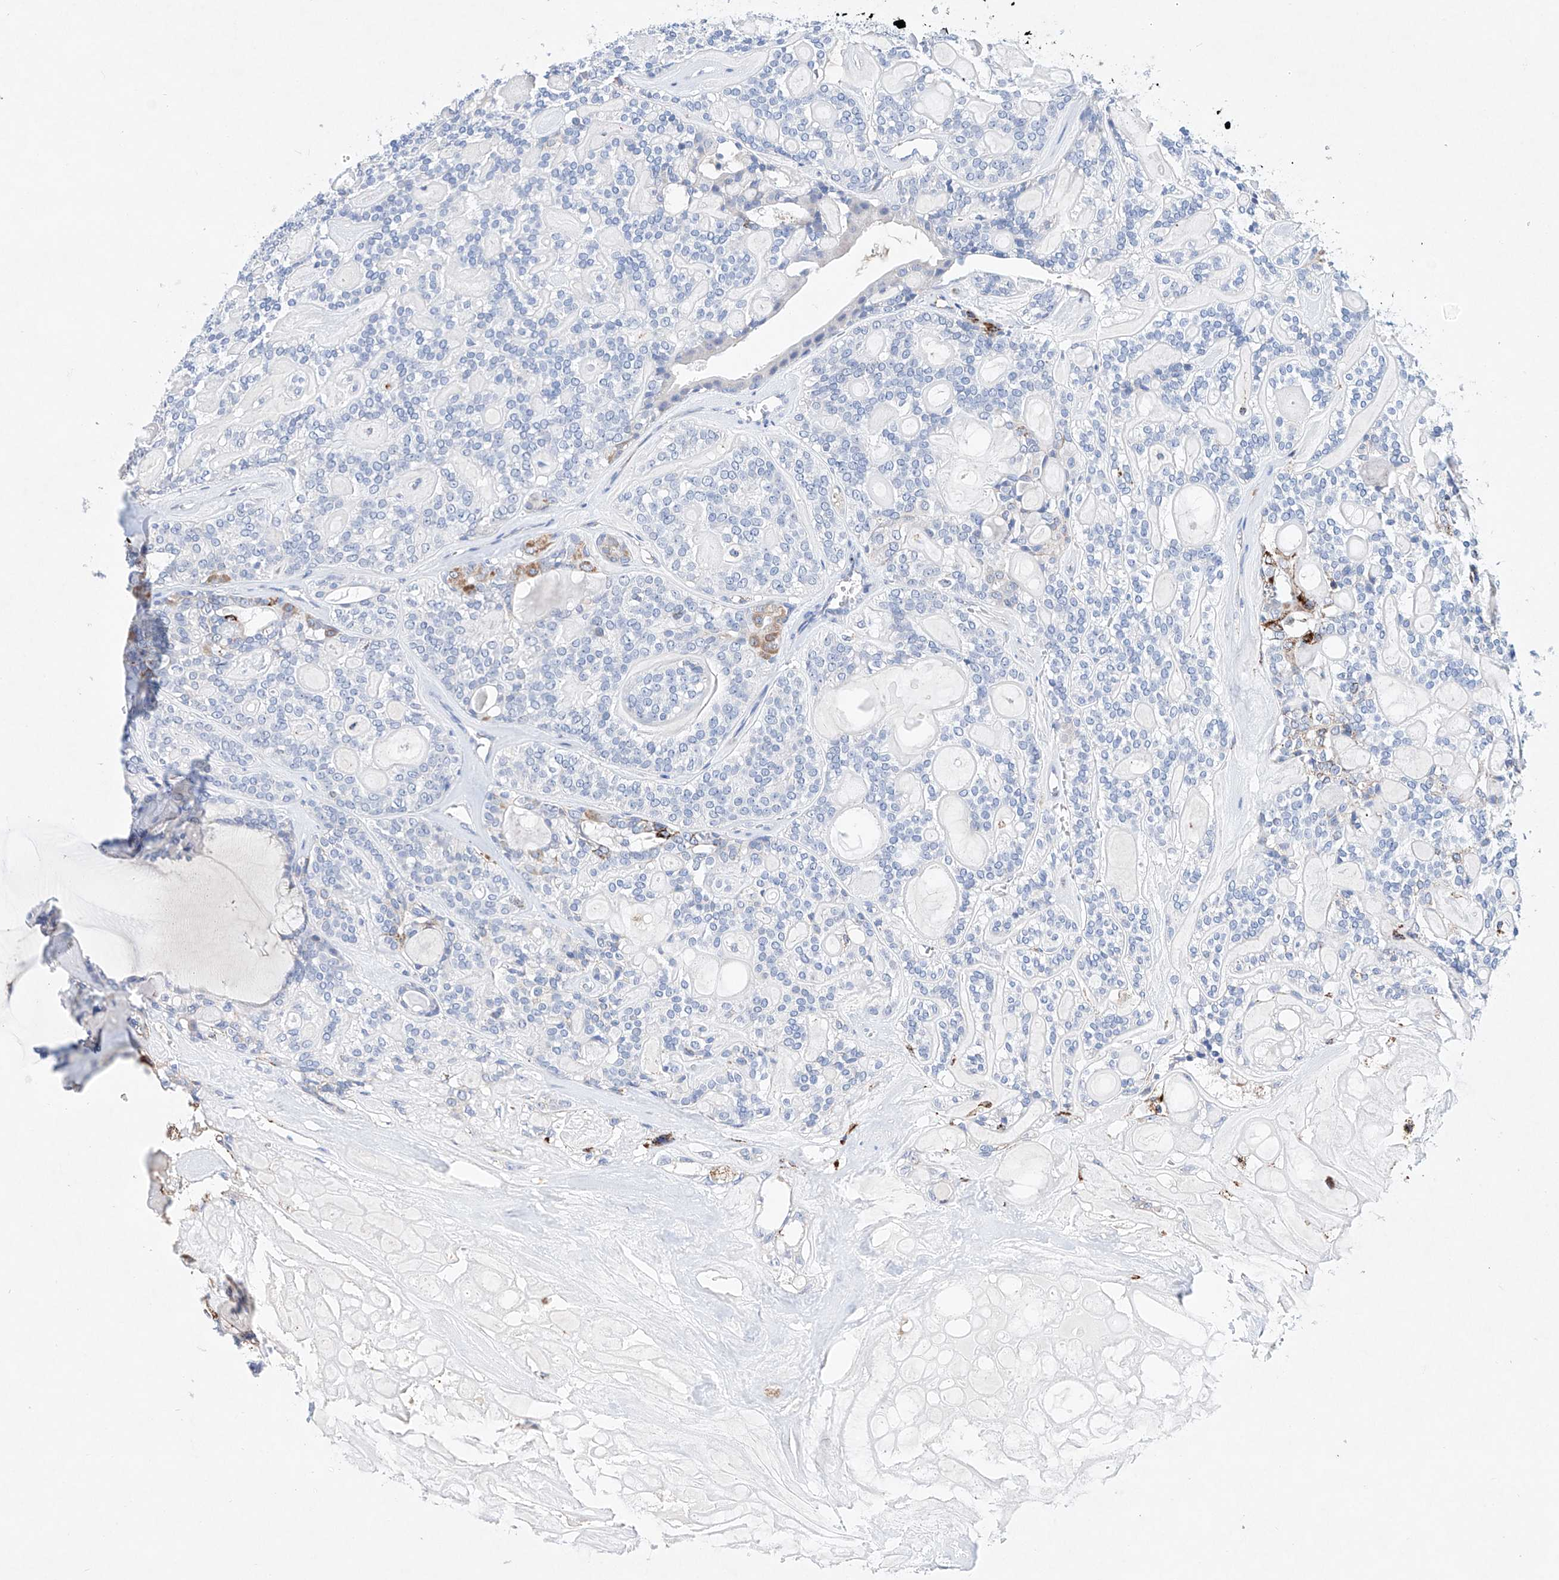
{"staining": {"intensity": "moderate", "quantity": "<25%", "location": "cytoplasmic/membranous"}, "tissue": "head and neck cancer", "cell_type": "Tumor cells", "image_type": "cancer", "snomed": [{"axis": "morphology", "description": "Adenocarcinoma, NOS"}, {"axis": "topography", "description": "Head-Neck"}], "caption": "Human head and neck cancer stained with a brown dye reveals moderate cytoplasmic/membranous positive expression in about <25% of tumor cells.", "gene": "NRROS", "patient": {"sex": "male", "age": 66}}